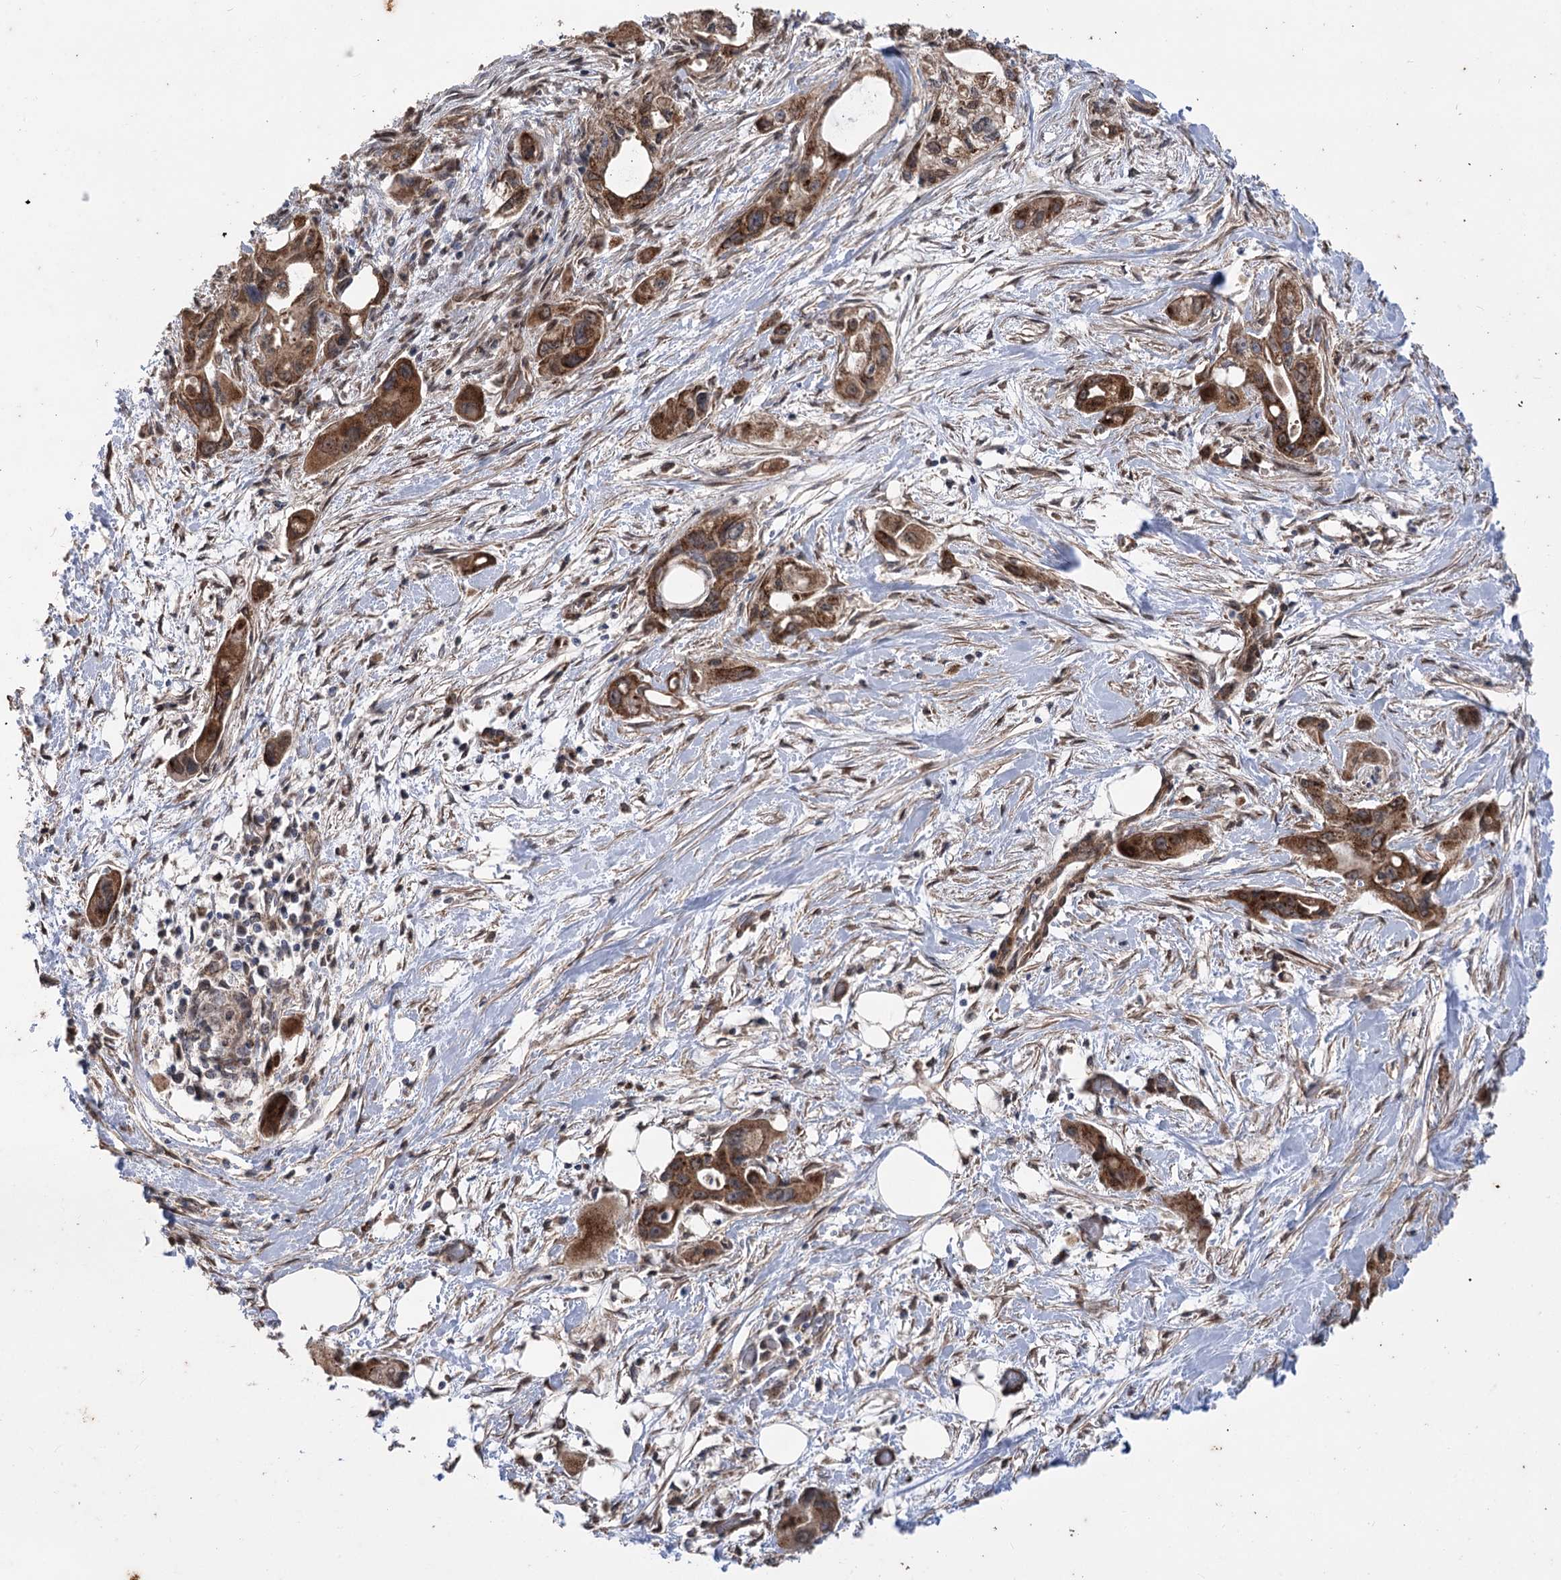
{"staining": {"intensity": "strong", "quantity": ">75%", "location": "cytoplasmic/membranous"}, "tissue": "pancreatic cancer", "cell_type": "Tumor cells", "image_type": "cancer", "snomed": [{"axis": "morphology", "description": "Adenocarcinoma, NOS"}, {"axis": "topography", "description": "Pancreas"}], "caption": "DAB immunohistochemical staining of human adenocarcinoma (pancreatic) demonstrates strong cytoplasmic/membranous protein staining in about >75% of tumor cells.", "gene": "ZSCAN23", "patient": {"sex": "male", "age": 75}}